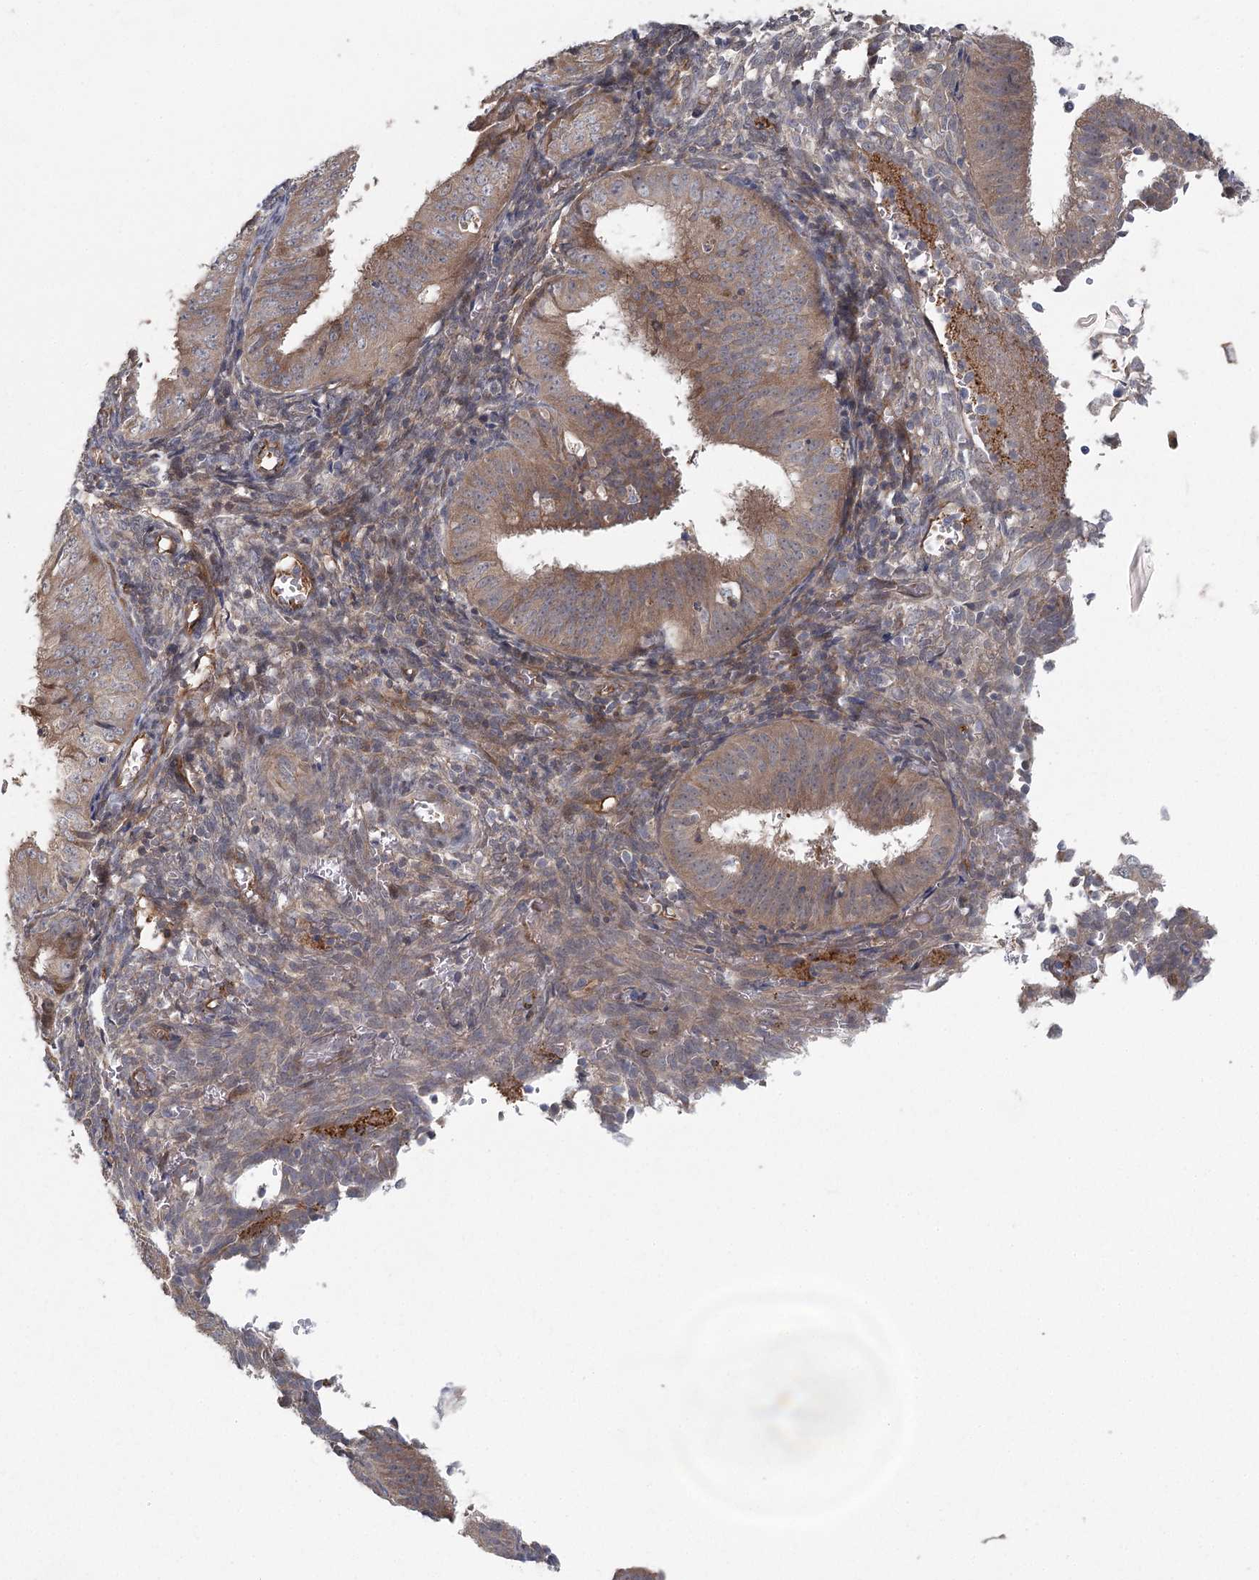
{"staining": {"intensity": "moderate", "quantity": ">75%", "location": "cytoplasmic/membranous"}, "tissue": "endometrial cancer", "cell_type": "Tumor cells", "image_type": "cancer", "snomed": [{"axis": "morphology", "description": "Normal tissue, NOS"}, {"axis": "morphology", "description": "Adenocarcinoma, NOS"}, {"axis": "topography", "description": "Endometrium"}], "caption": "Human endometrial adenocarcinoma stained for a protein (brown) shows moderate cytoplasmic/membranous positive positivity in about >75% of tumor cells.", "gene": "LRRC14B", "patient": {"sex": "female", "age": 53}}